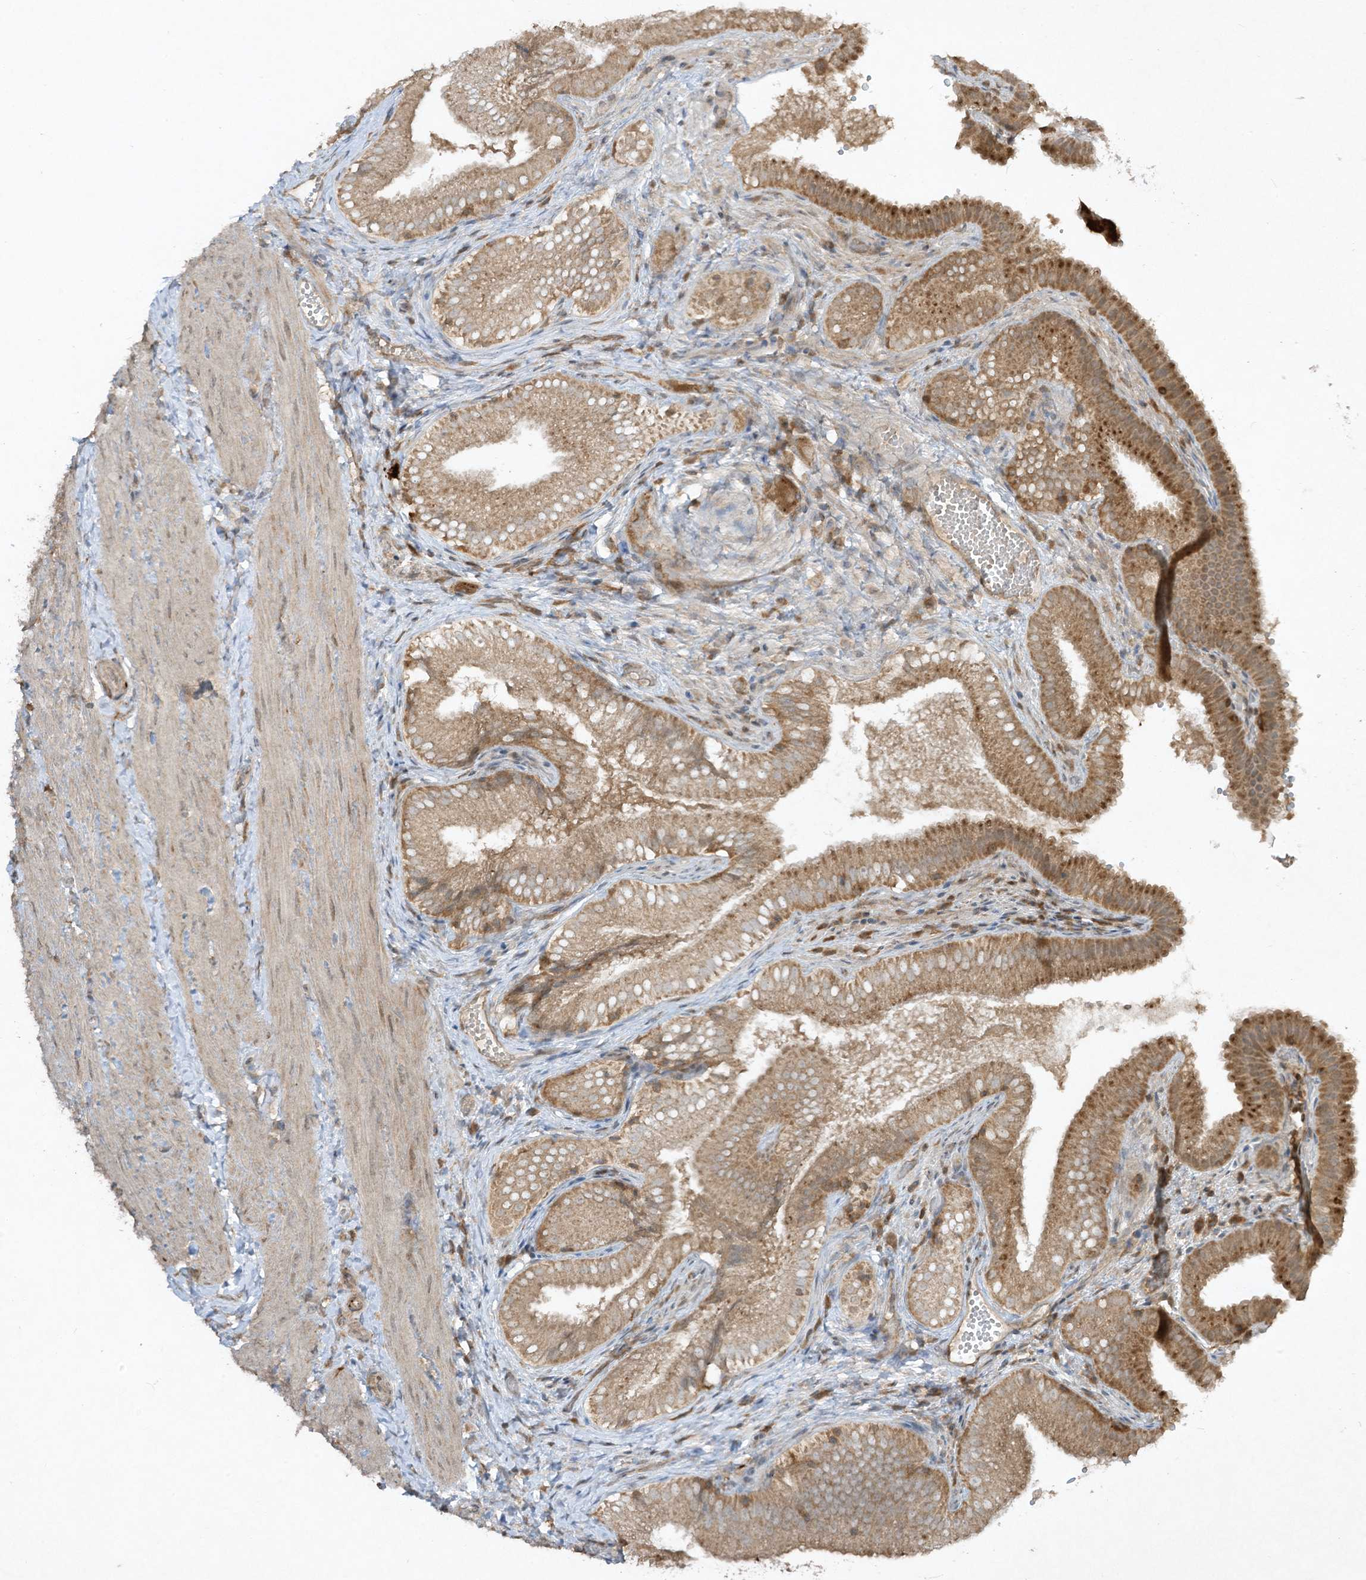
{"staining": {"intensity": "moderate", "quantity": ">75%", "location": "cytoplasmic/membranous"}, "tissue": "gallbladder", "cell_type": "Glandular cells", "image_type": "normal", "snomed": [{"axis": "morphology", "description": "Normal tissue, NOS"}, {"axis": "topography", "description": "Gallbladder"}], "caption": "Immunohistochemical staining of normal human gallbladder displays >75% levels of moderate cytoplasmic/membranous protein positivity in about >75% of glandular cells. Nuclei are stained in blue.", "gene": "LDAH", "patient": {"sex": "female", "age": 30}}